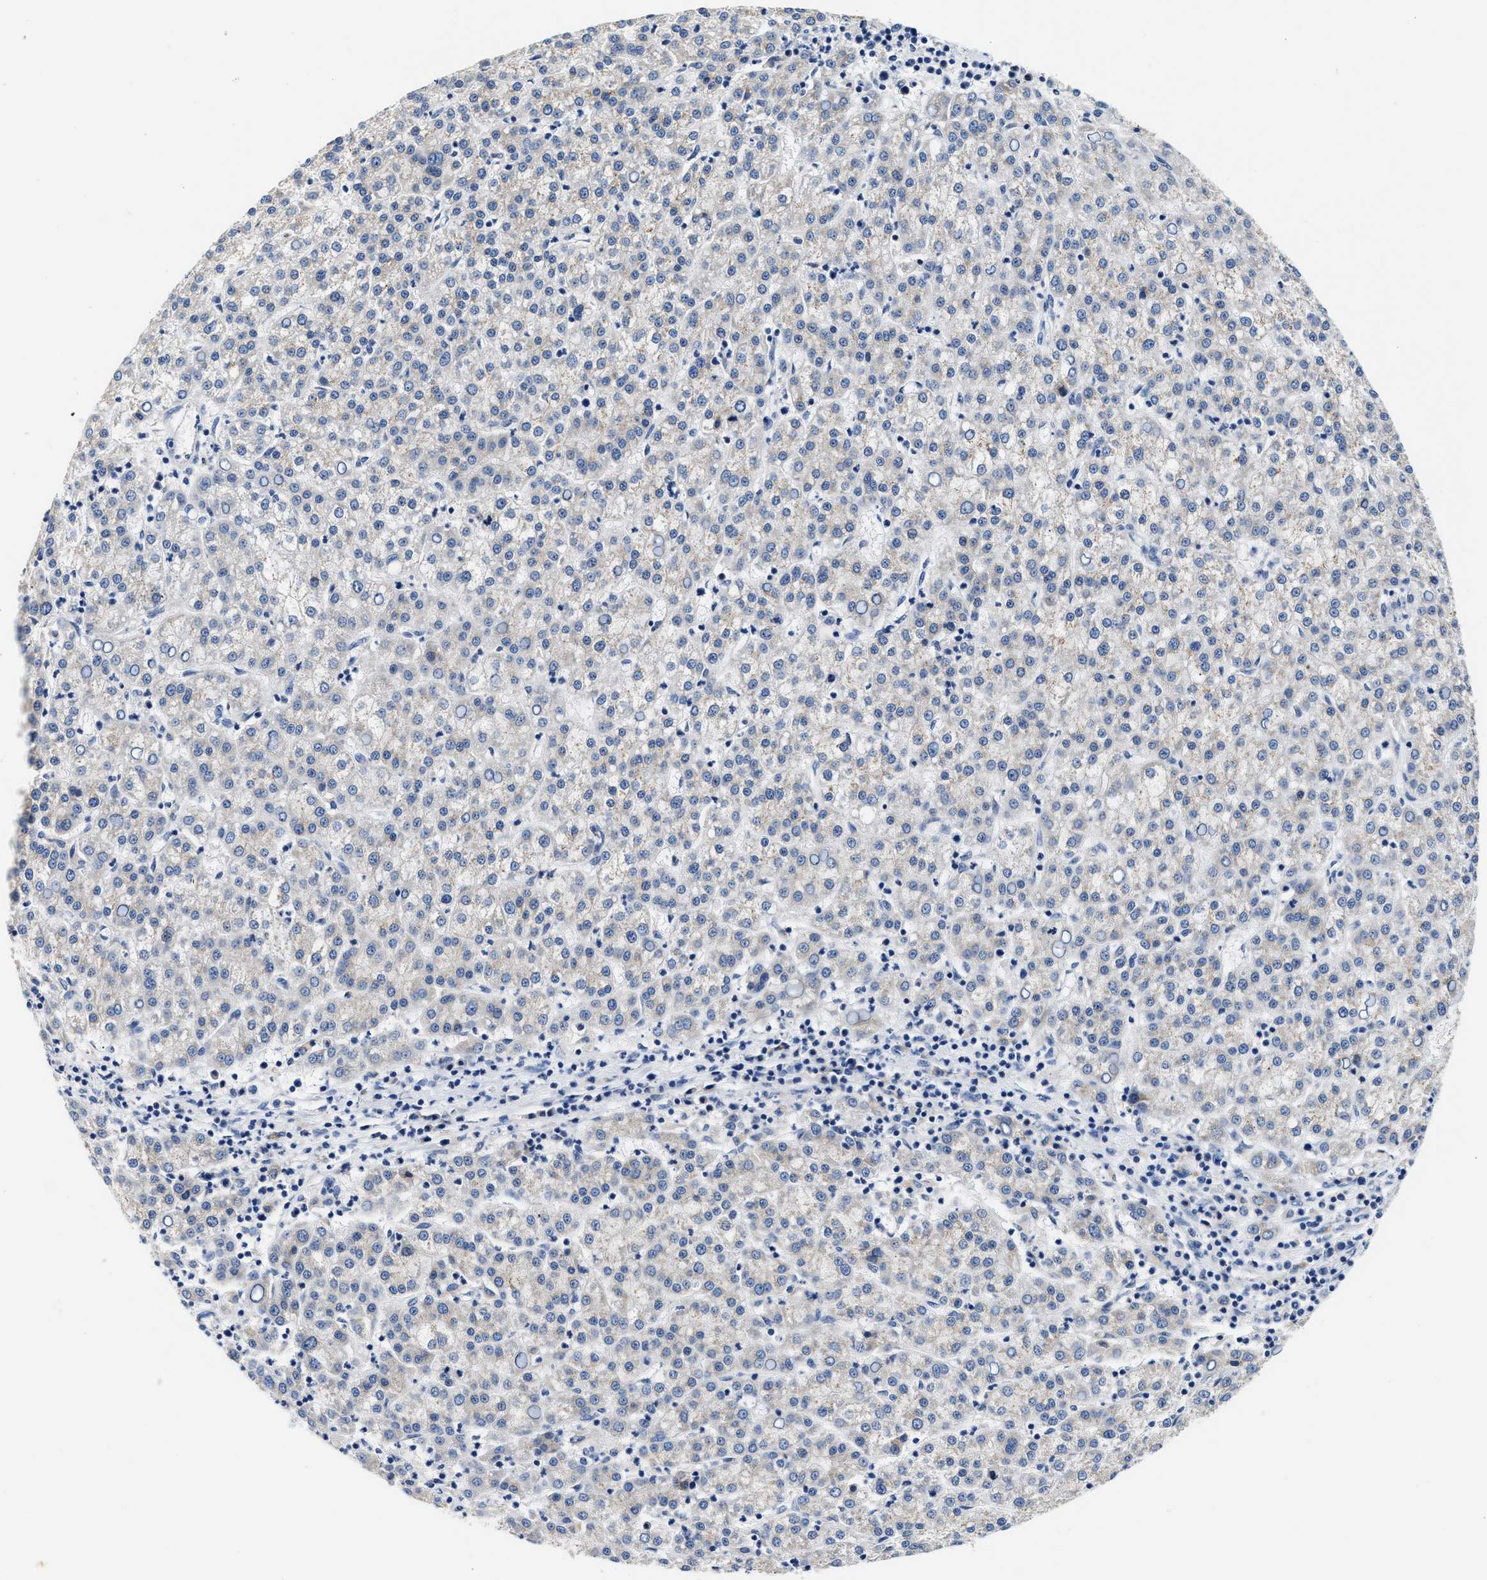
{"staining": {"intensity": "negative", "quantity": "none", "location": "none"}, "tissue": "liver cancer", "cell_type": "Tumor cells", "image_type": "cancer", "snomed": [{"axis": "morphology", "description": "Carcinoma, Hepatocellular, NOS"}, {"axis": "topography", "description": "Liver"}], "caption": "Liver cancer (hepatocellular carcinoma) was stained to show a protein in brown. There is no significant expression in tumor cells. (Stains: DAB immunohistochemistry with hematoxylin counter stain, Microscopy: brightfield microscopy at high magnification).", "gene": "FAM185A", "patient": {"sex": "female", "age": 58}}